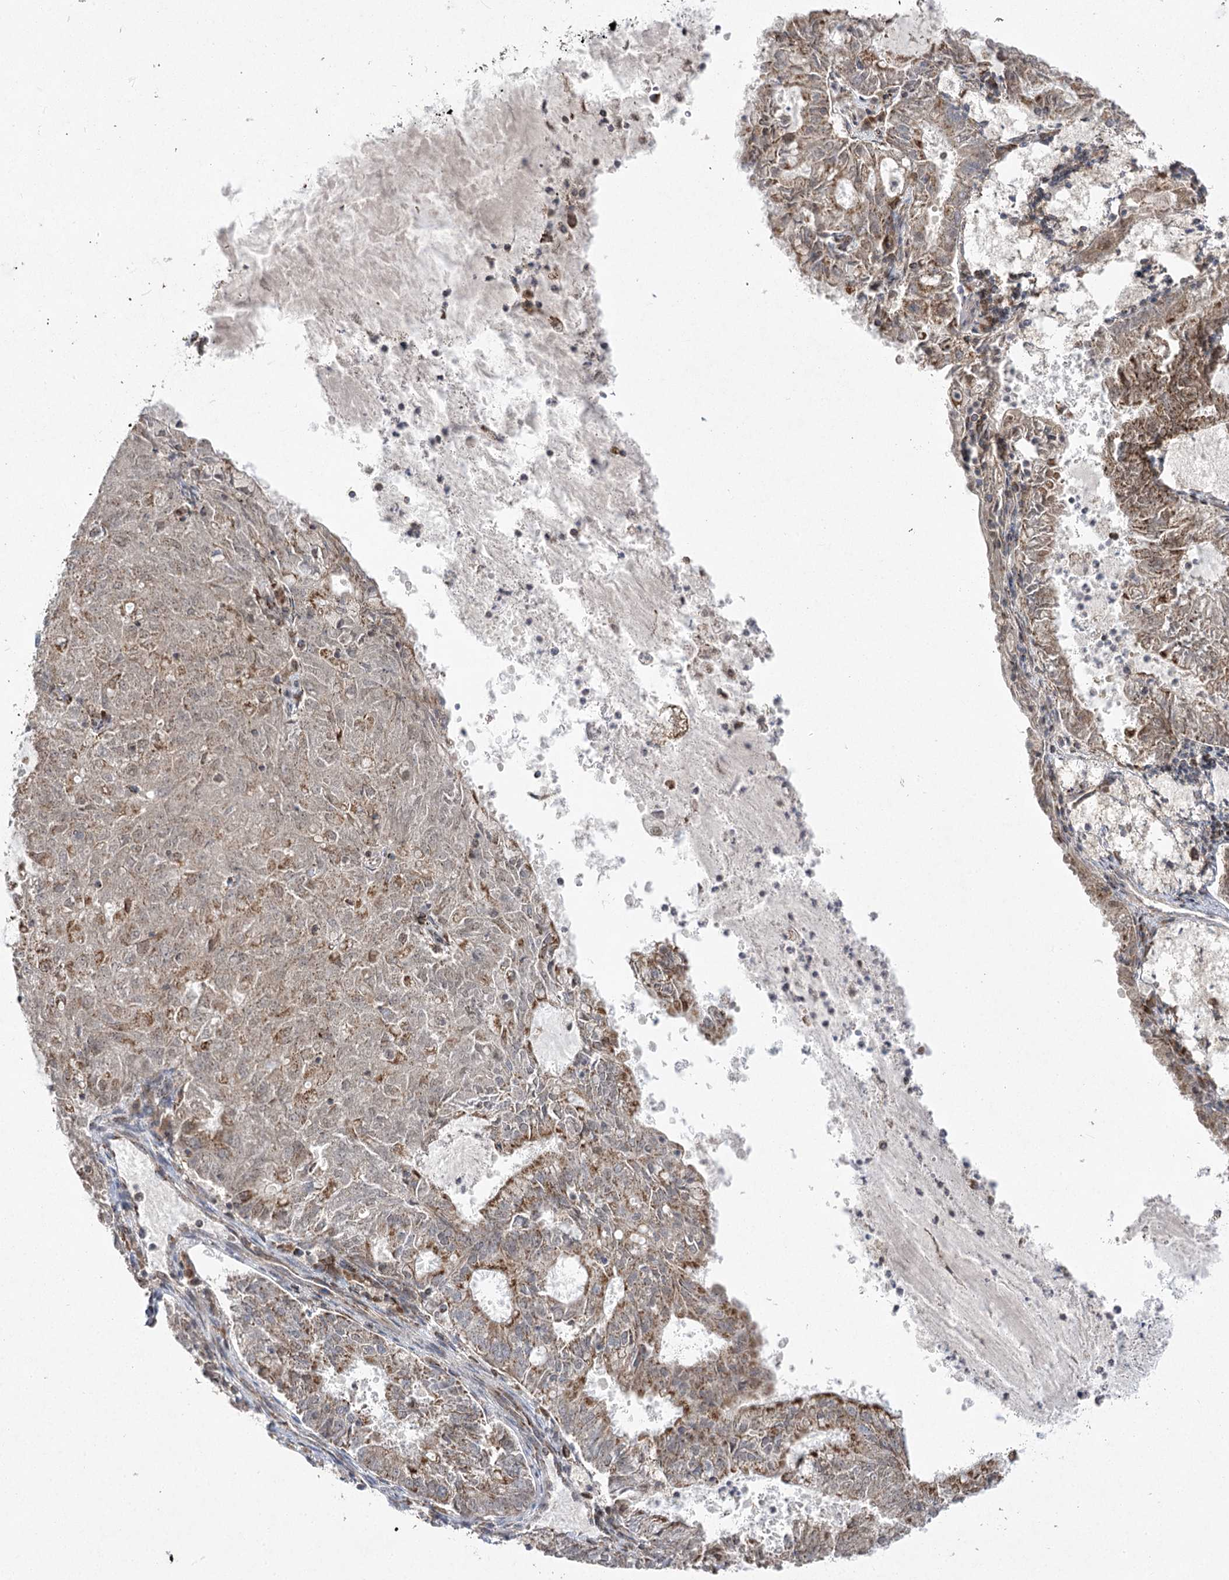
{"staining": {"intensity": "moderate", "quantity": ">75%", "location": "cytoplasmic/membranous"}, "tissue": "endometrial cancer", "cell_type": "Tumor cells", "image_type": "cancer", "snomed": [{"axis": "morphology", "description": "Adenocarcinoma, NOS"}, {"axis": "topography", "description": "Endometrium"}], "caption": "Tumor cells reveal medium levels of moderate cytoplasmic/membranous staining in about >75% of cells in human endometrial cancer (adenocarcinoma).", "gene": "SLC4A1AP", "patient": {"sex": "female", "age": 57}}